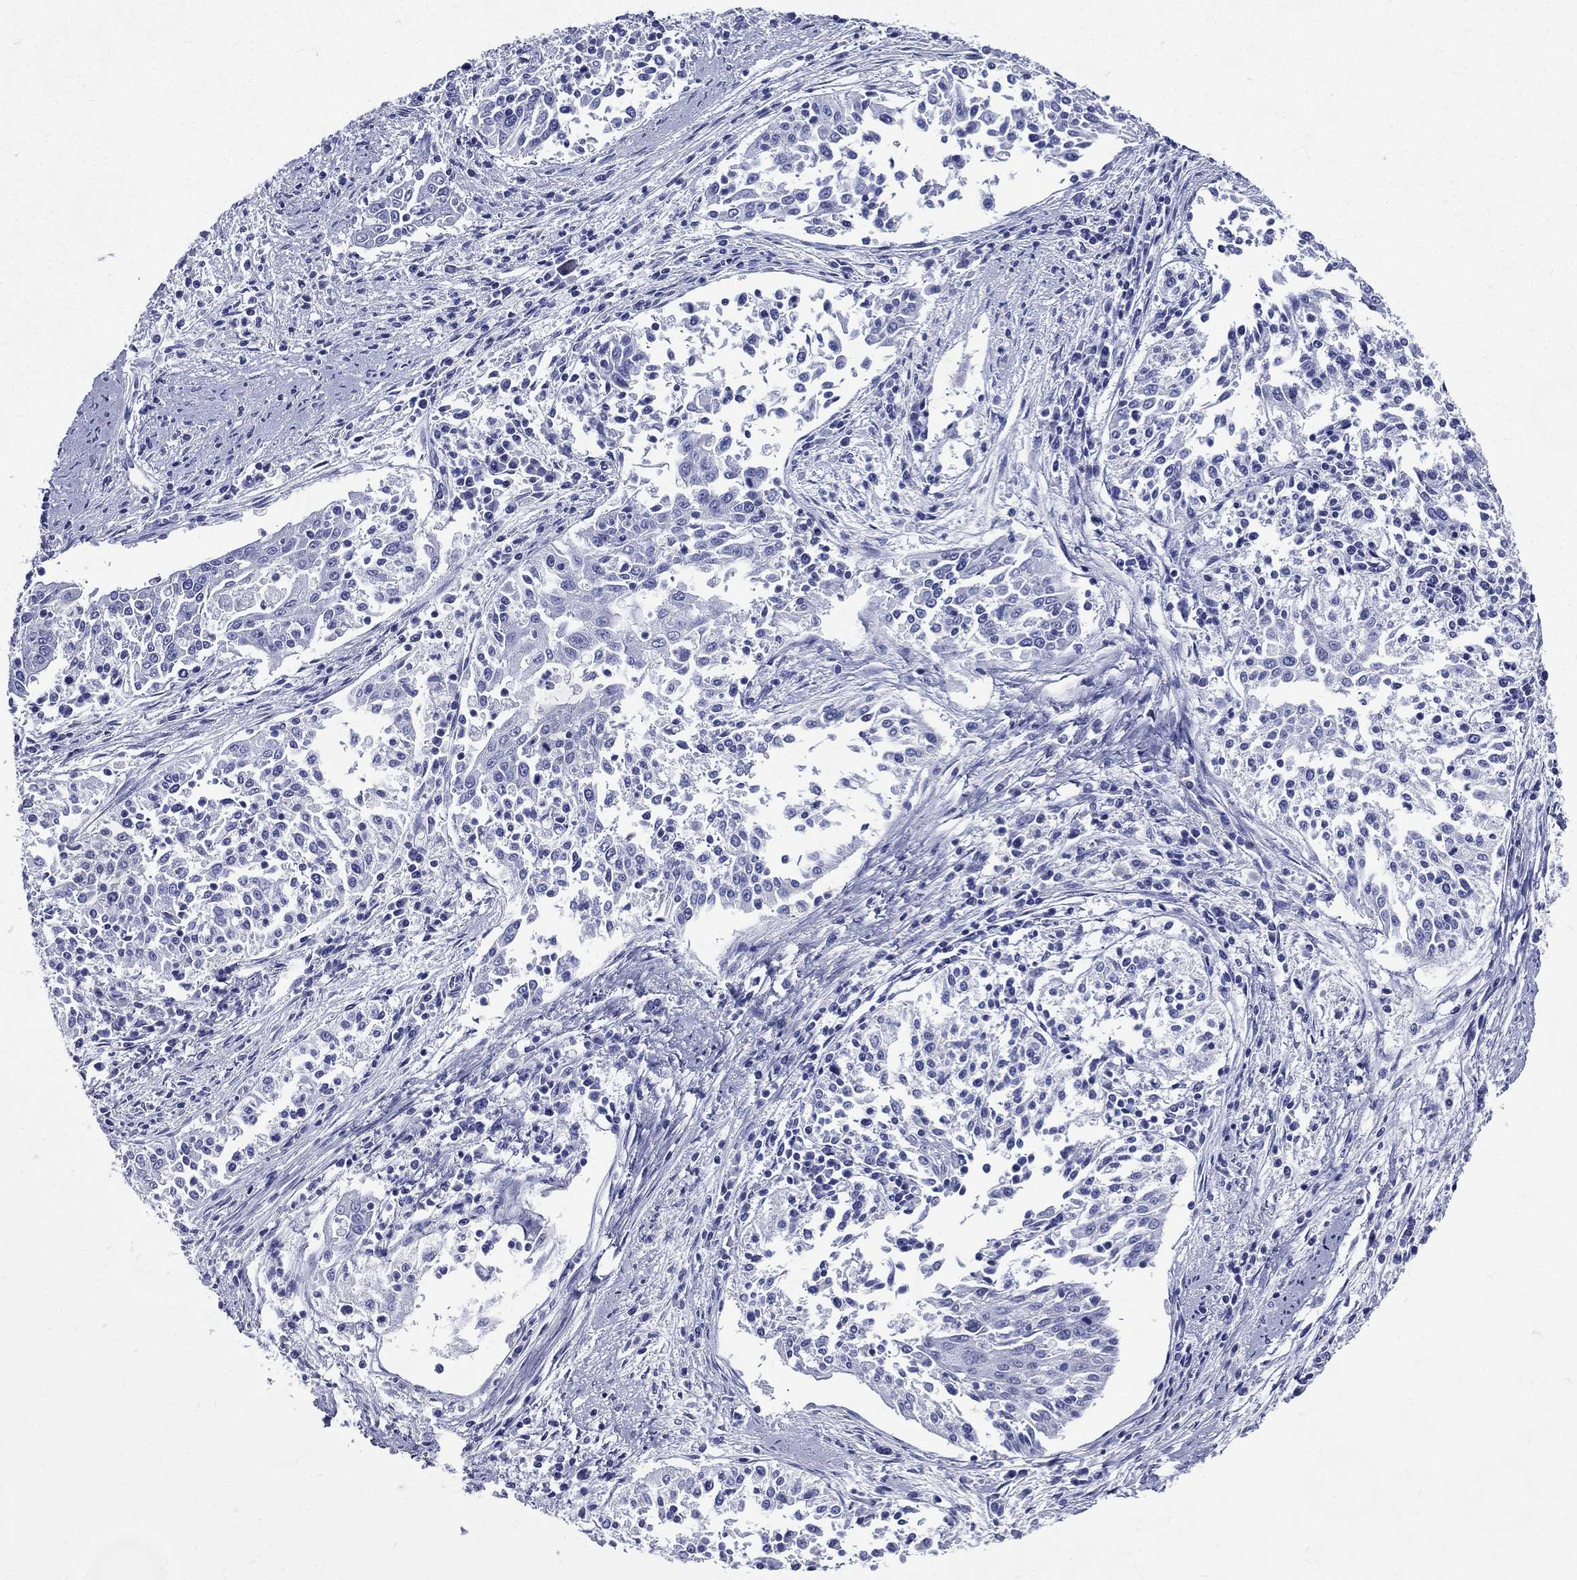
{"staining": {"intensity": "negative", "quantity": "none", "location": "none"}, "tissue": "cervical cancer", "cell_type": "Tumor cells", "image_type": "cancer", "snomed": [{"axis": "morphology", "description": "Squamous cell carcinoma, NOS"}, {"axis": "topography", "description": "Cervix"}], "caption": "Tumor cells show no significant expression in squamous cell carcinoma (cervical).", "gene": "DPYS", "patient": {"sex": "female", "age": 41}}